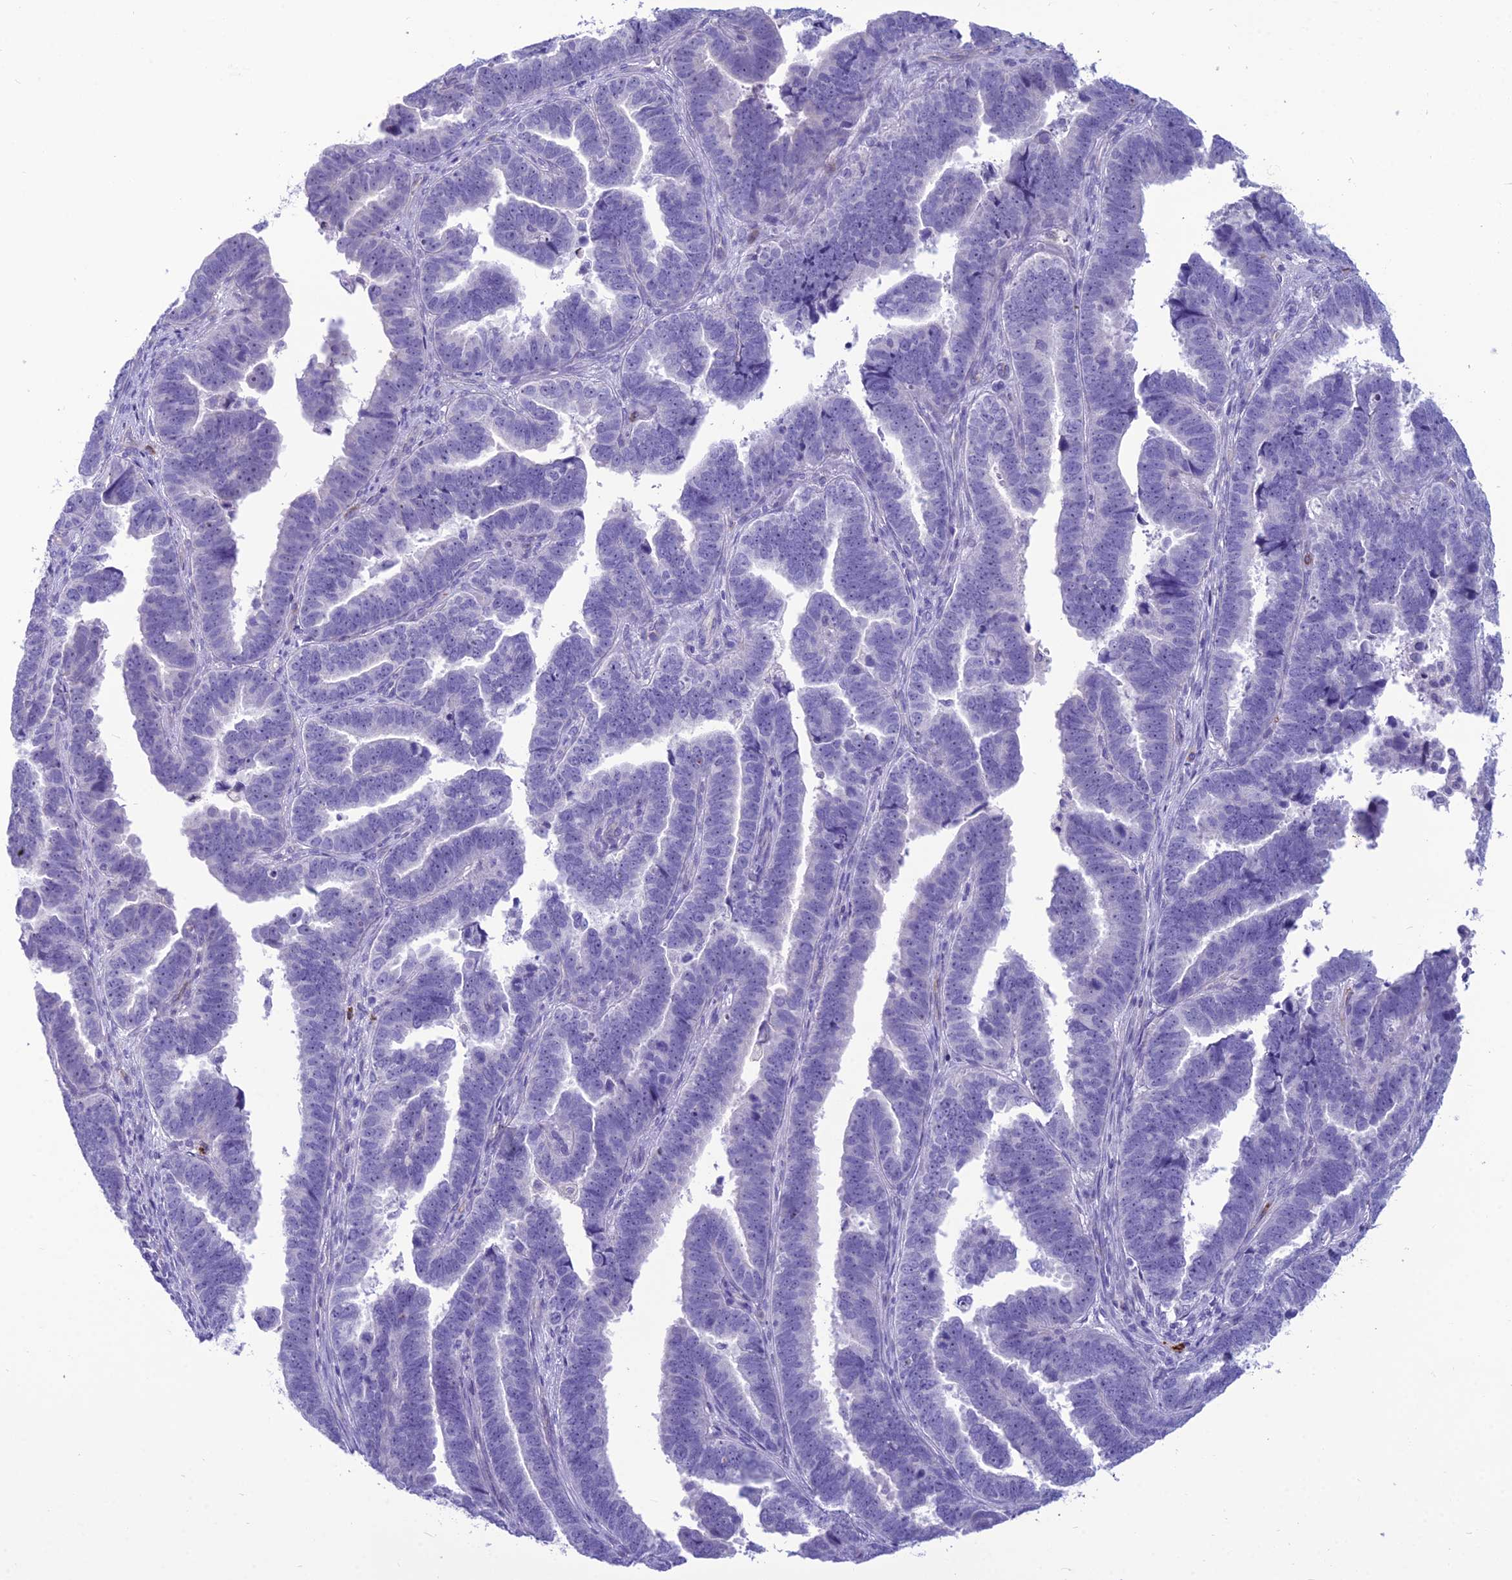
{"staining": {"intensity": "negative", "quantity": "none", "location": "none"}, "tissue": "endometrial cancer", "cell_type": "Tumor cells", "image_type": "cancer", "snomed": [{"axis": "morphology", "description": "Adenocarcinoma, NOS"}, {"axis": "topography", "description": "Endometrium"}], "caption": "Image shows no significant protein expression in tumor cells of adenocarcinoma (endometrial).", "gene": "BBS7", "patient": {"sex": "female", "age": 75}}